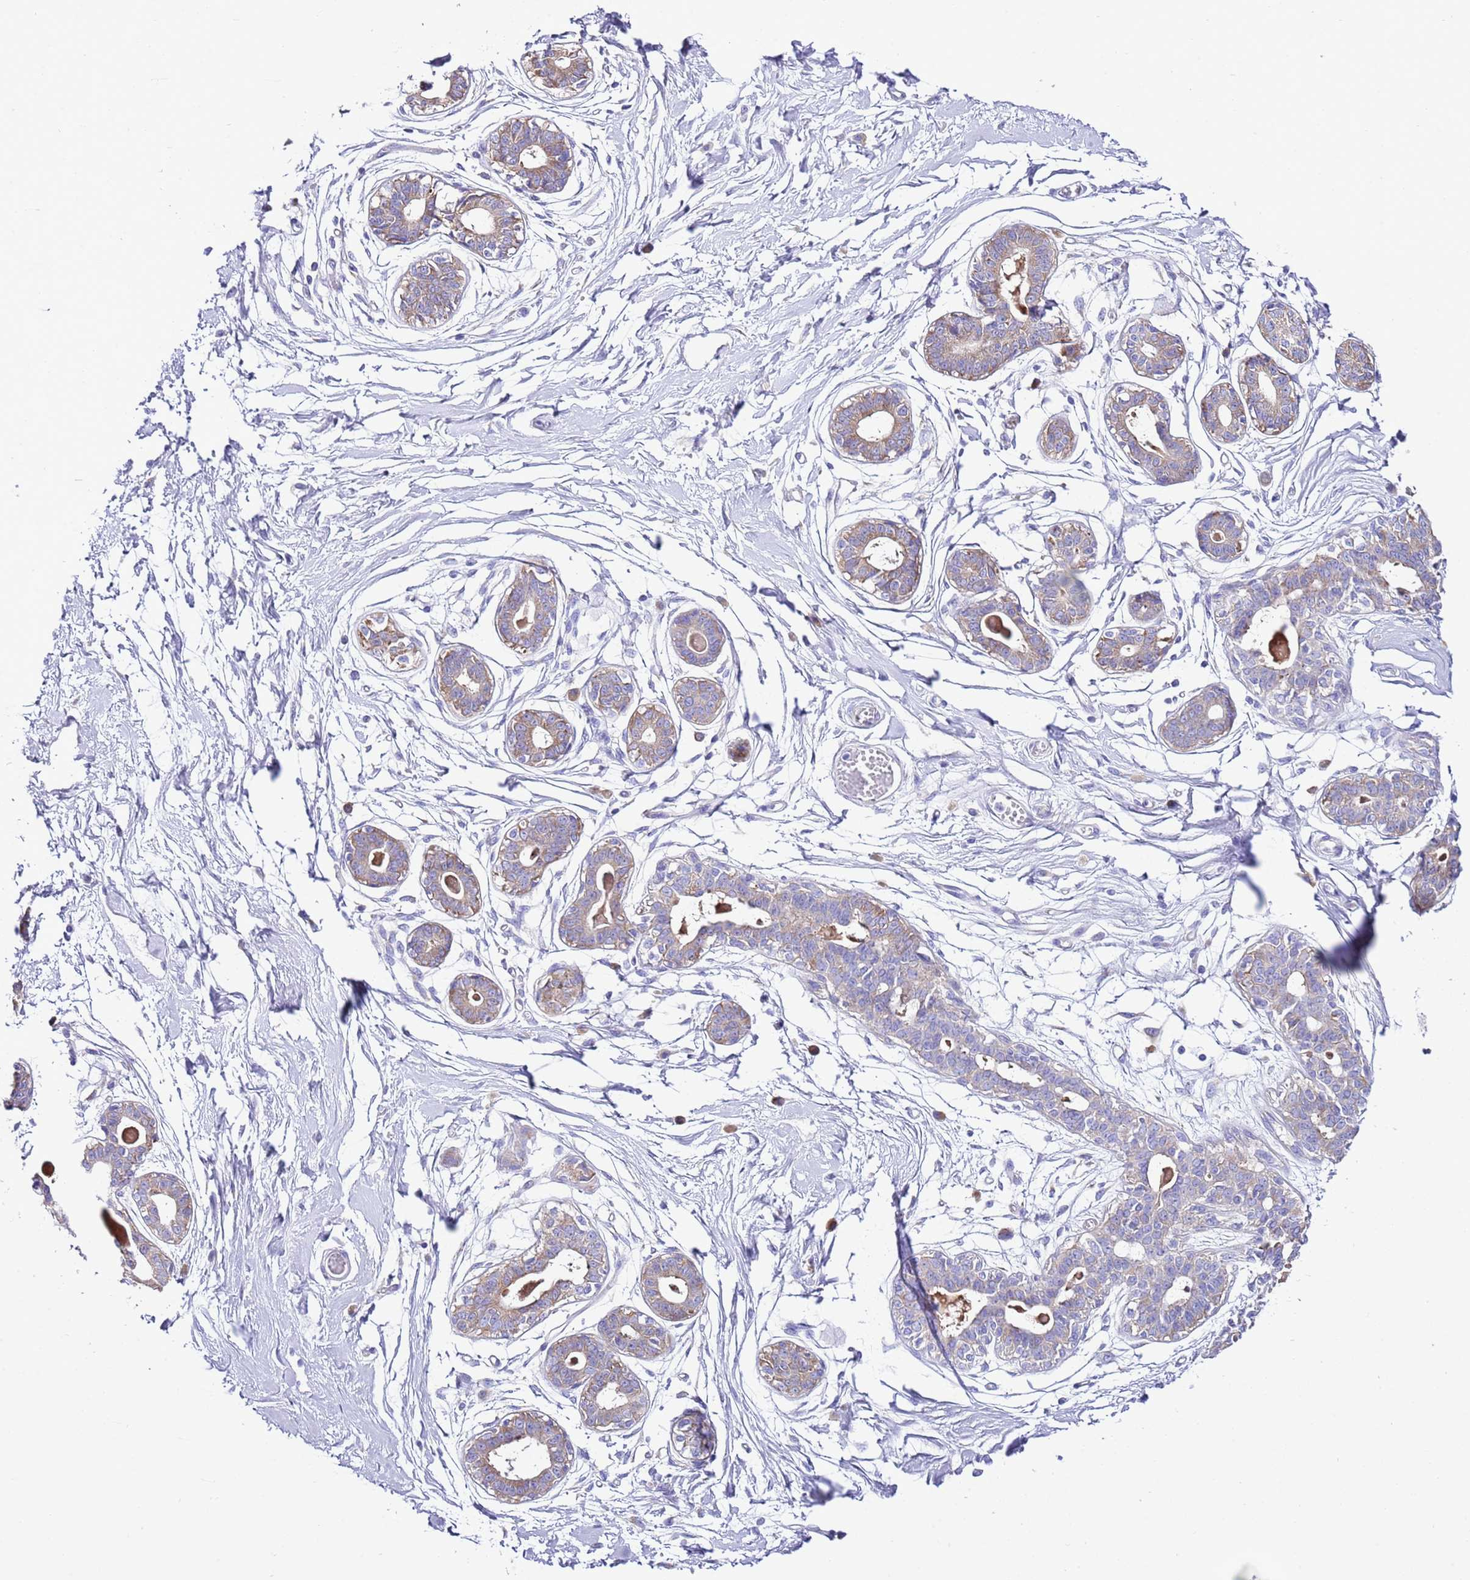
{"staining": {"intensity": "negative", "quantity": "none", "location": "none"}, "tissue": "breast", "cell_type": "Adipocytes", "image_type": "normal", "snomed": [{"axis": "morphology", "description": "Normal tissue, NOS"}, {"axis": "topography", "description": "Breast"}], "caption": "The micrograph demonstrates no staining of adipocytes in normal breast.", "gene": "RPS10", "patient": {"sex": "female", "age": 45}}